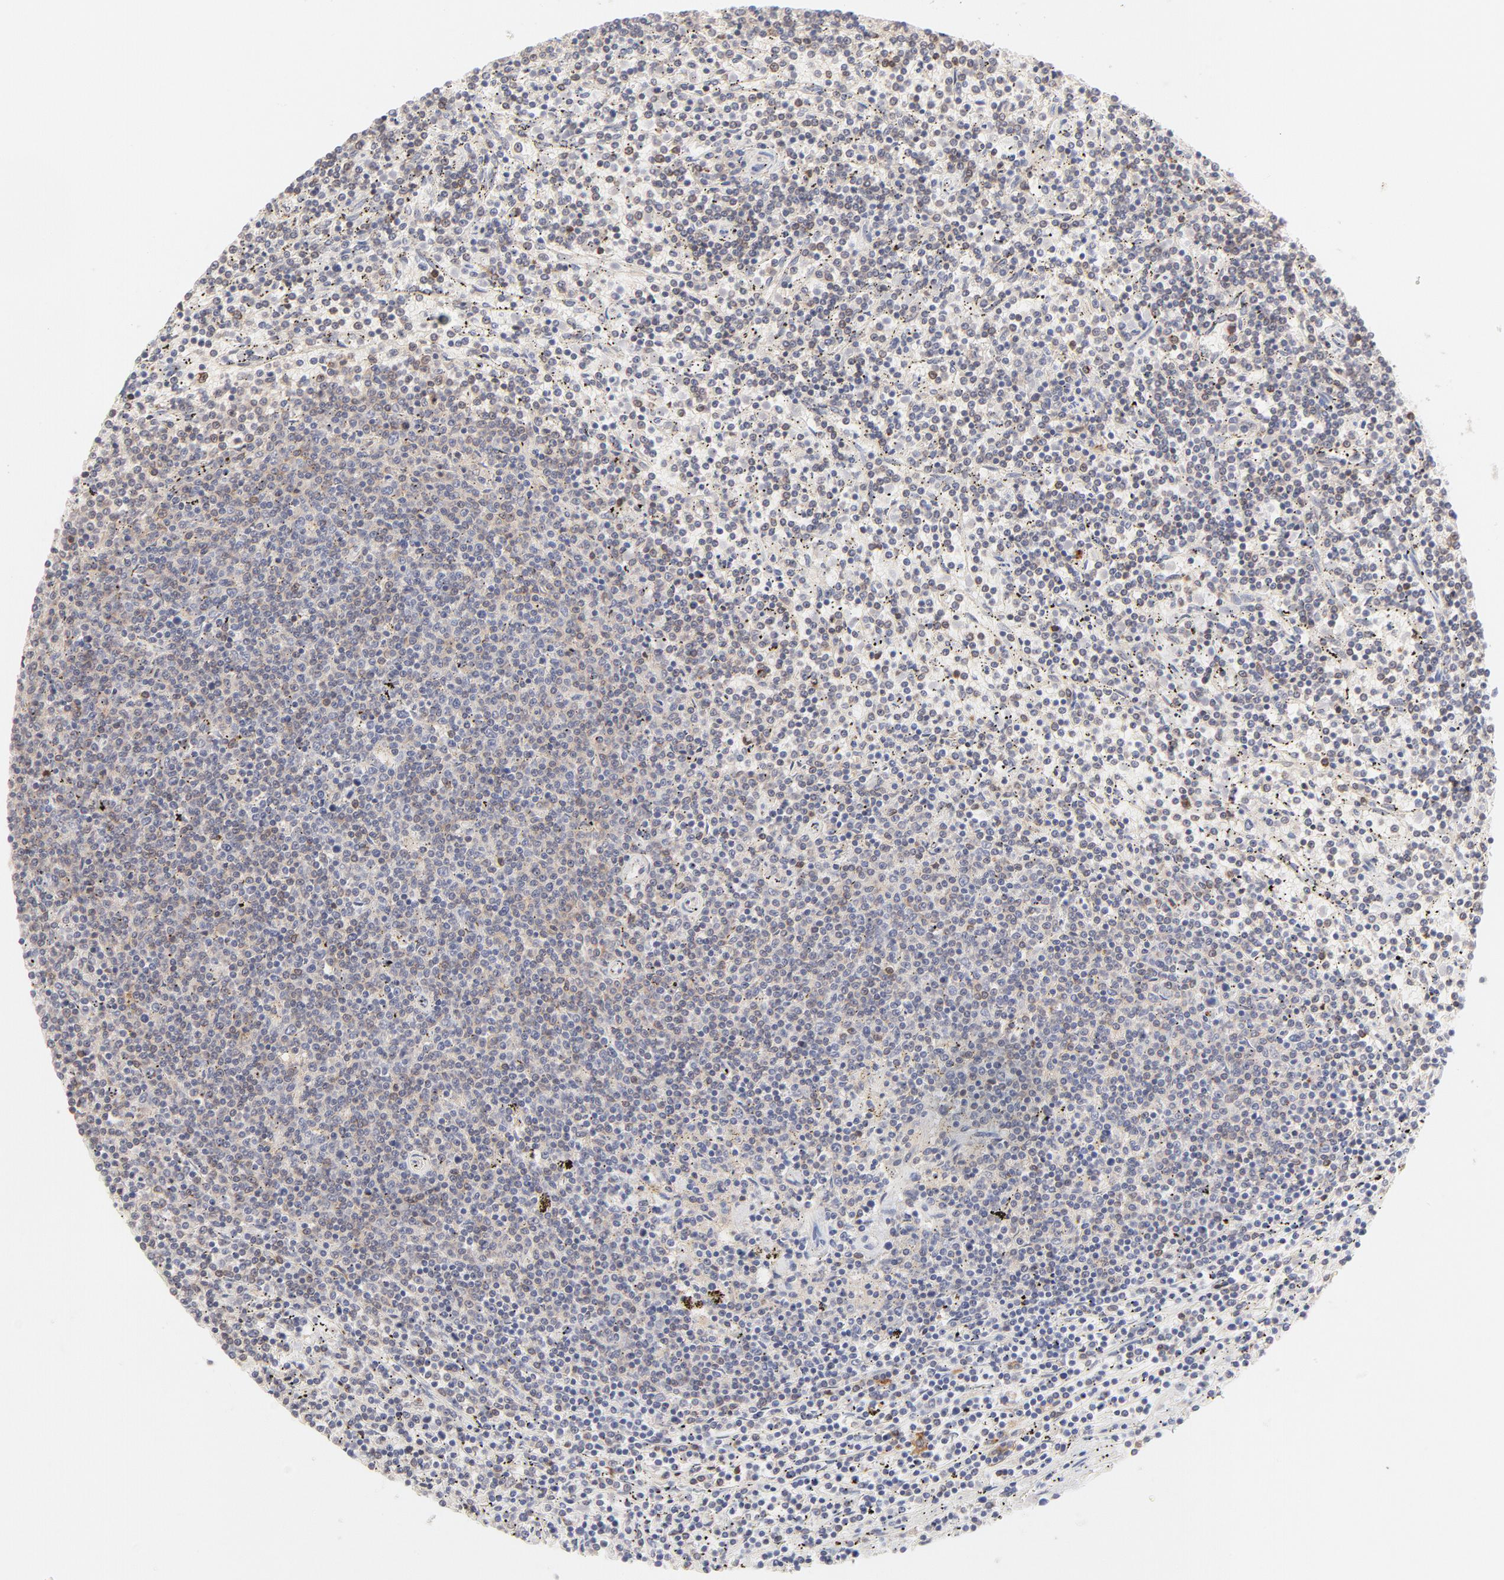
{"staining": {"intensity": "weak", "quantity": "25%-75%", "location": "nuclear"}, "tissue": "lymphoma", "cell_type": "Tumor cells", "image_type": "cancer", "snomed": [{"axis": "morphology", "description": "Malignant lymphoma, non-Hodgkin's type, Low grade"}, {"axis": "topography", "description": "Spleen"}], "caption": "Immunohistochemical staining of human malignant lymphoma, non-Hodgkin's type (low-grade) exhibits low levels of weak nuclear staining in about 25%-75% of tumor cells.", "gene": "ELF3", "patient": {"sex": "female", "age": 50}}